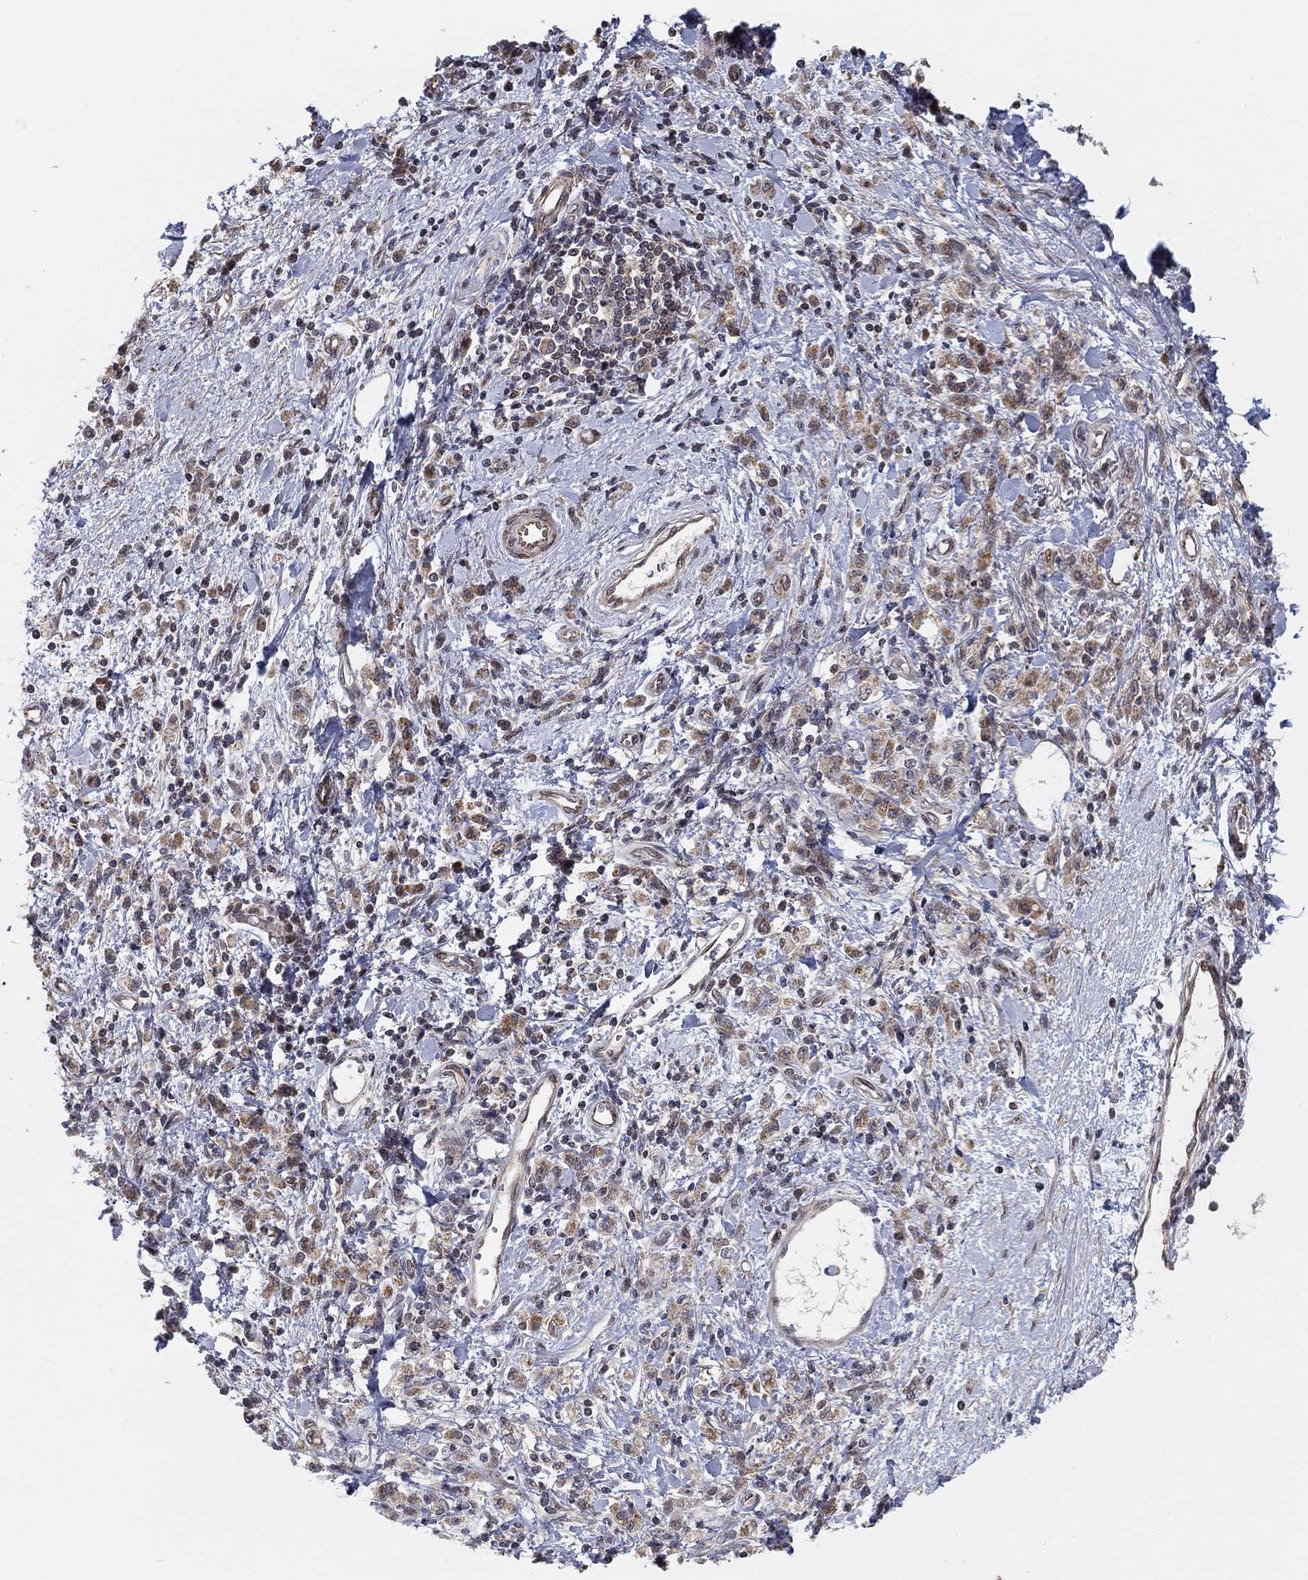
{"staining": {"intensity": "moderate", "quantity": "25%-75%", "location": "cytoplasmic/membranous"}, "tissue": "stomach cancer", "cell_type": "Tumor cells", "image_type": "cancer", "snomed": [{"axis": "morphology", "description": "Adenocarcinoma, NOS"}, {"axis": "topography", "description": "Stomach"}], "caption": "Approximately 25%-75% of tumor cells in human stomach cancer (adenocarcinoma) demonstrate moderate cytoplasmic/membranous protein expression as visualized by brown immunohistochemical staining.", "gene": "ZNF395", "patient": {"sex": "male", "age": 77}}